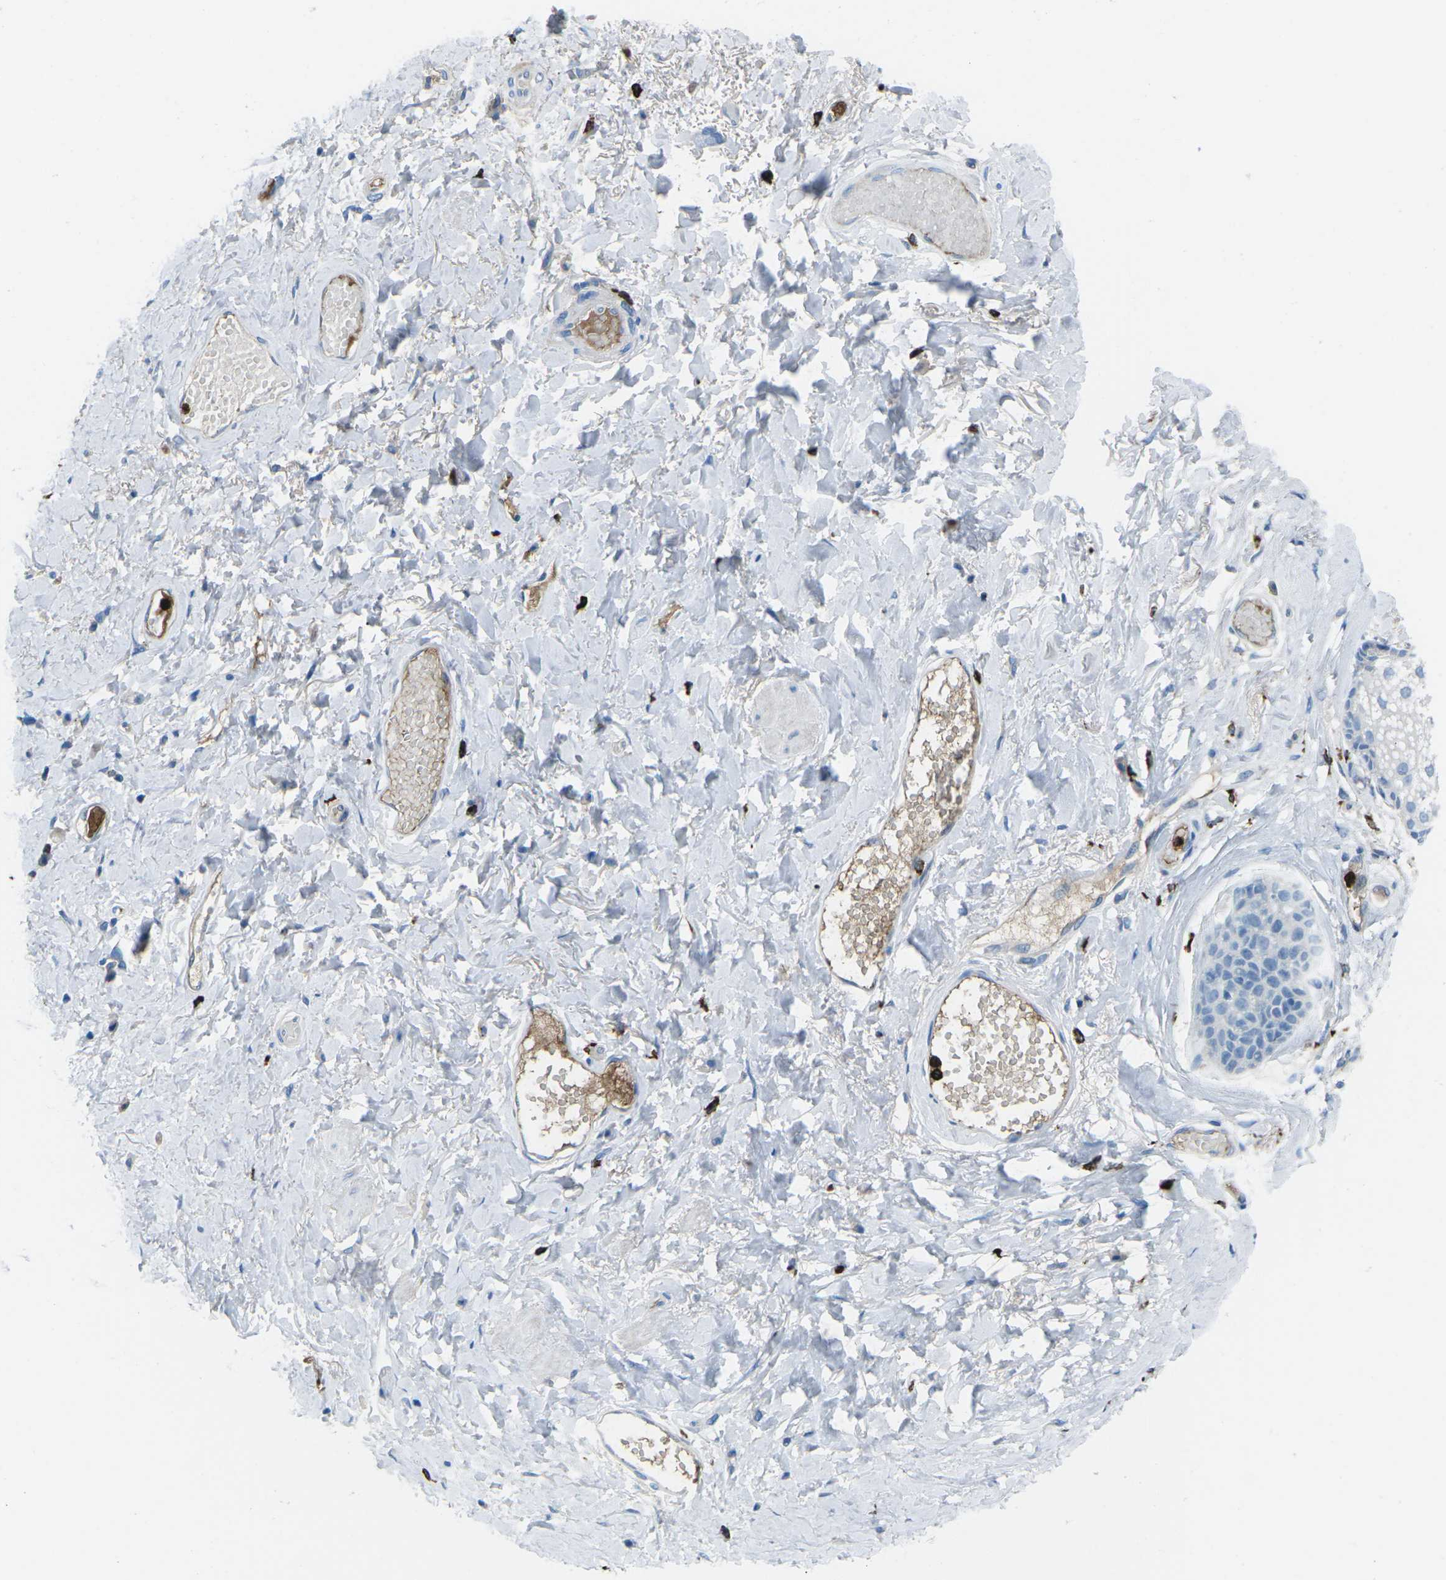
{"staining": {"intensity": "negative", "quantity": "none", "location": "none"}, "tissue": "skin", "cell_type": "Epidermal cells", "image_type": "normal", "snomed": [{"axis": "morphology", "description": "Normal tissue, NOS"}, {"axis": "topography", "description": "Anal"}], "caption": "Immunohistochemical staining of unremarkable skin shows no significant staining in epidermal cells. (DAB immunohistochemistry, high magnification).", "gene": "FCN1", "patient": {"sex": "male", "age": 69}}